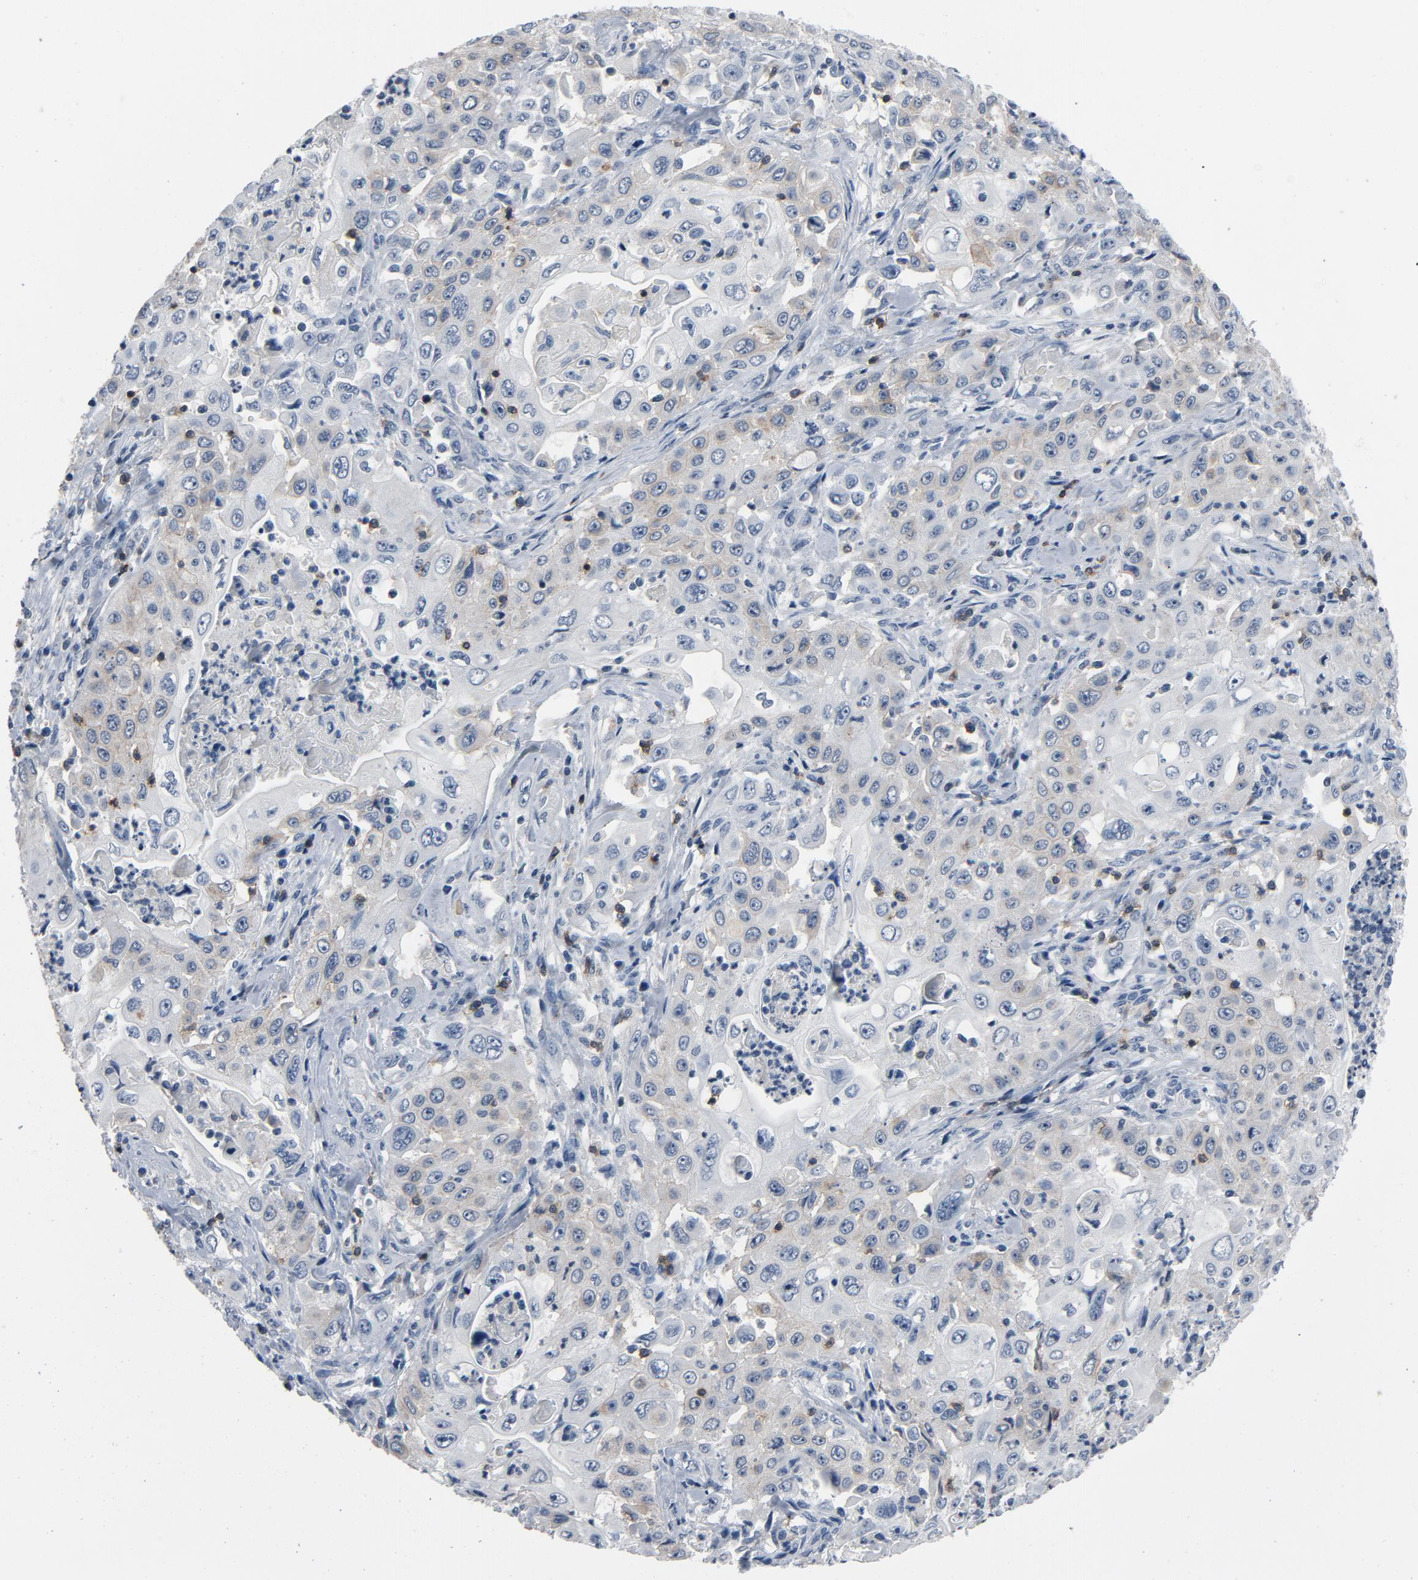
{"staining": {"intensity": "weak", "quantity": "<25%", "location": "cytoplasmic/membranous"}, "tissue": "pancreatic cancer", "cell_type": "Tumor cells", "image_type": "cancer", "snomed": [{"axis": "morphology", "description": "Adenocarcinoma, NOS"}, {"axis": "topography", "description": "Pancreas"}], "caption": "Immunohistochemistry photomicrograph of pancreatic adenocarcinoma stained for a protein (brown), which displays no staining in tumor cells.", "gene": "LCK", "patient": {"sex": "male", "age": 70}}